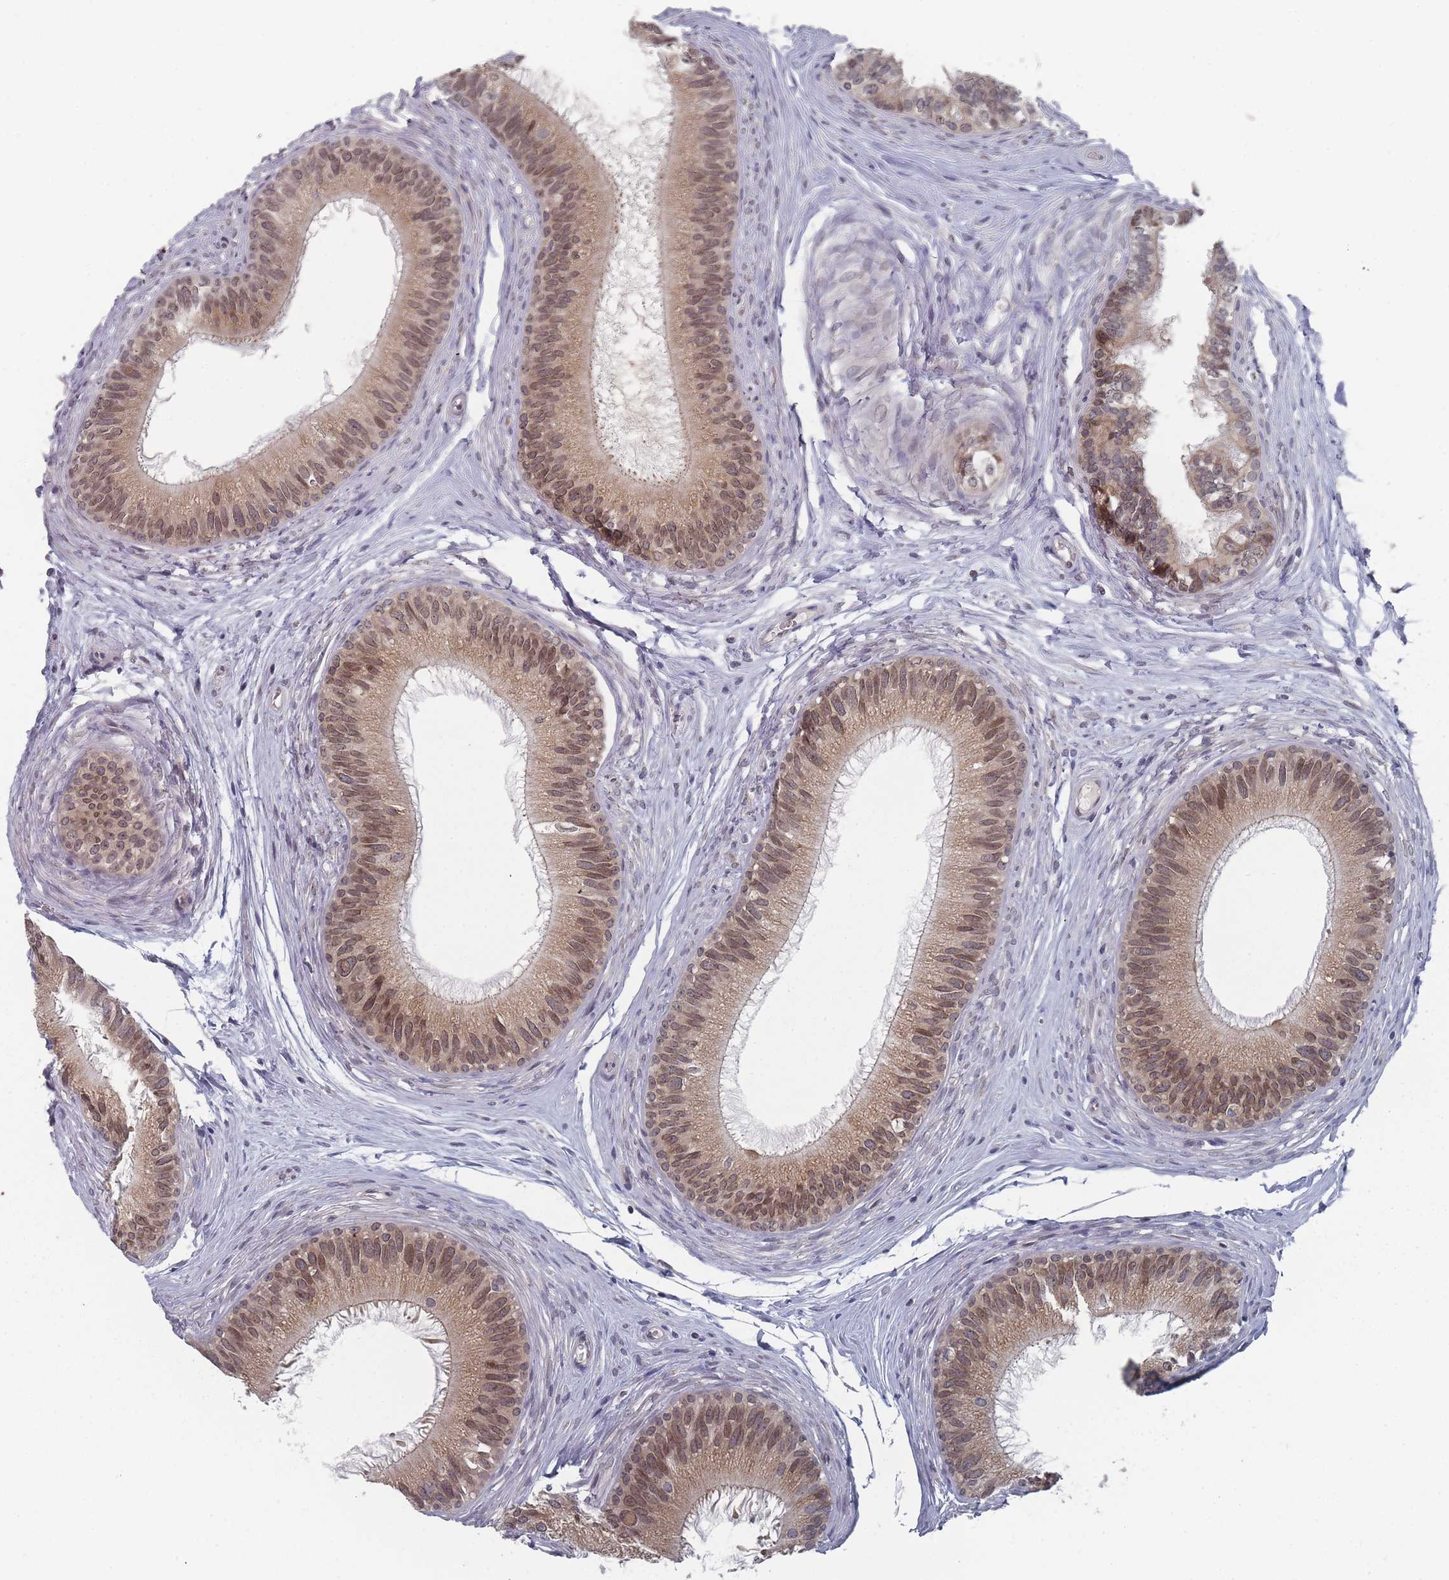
{"staining": {"intensity": "moderate", "quantity": ">75%", "location": "cytoplasmic/membranous,nuclear"}, "tissue": "epididymis", "cell_type": "Glandular cells", "image_type": "normal", "snomed": [{"axis": "morphology", "description": "Normal tissue, NOS"}, {"axis": "topography", "description": "Epididymis"}], "caption": "A brown stain highlights moderate cytoplasmic/membranous,nuclear staining of a protein in glandular cells of normal human epididymis. The staining was performed using DAB, with brown indicating positive protein expression. Nuclei are stained blue with hematoxylin.", "gene": "TBC1D25", "patient": {"sex": "male", "age": 27}}